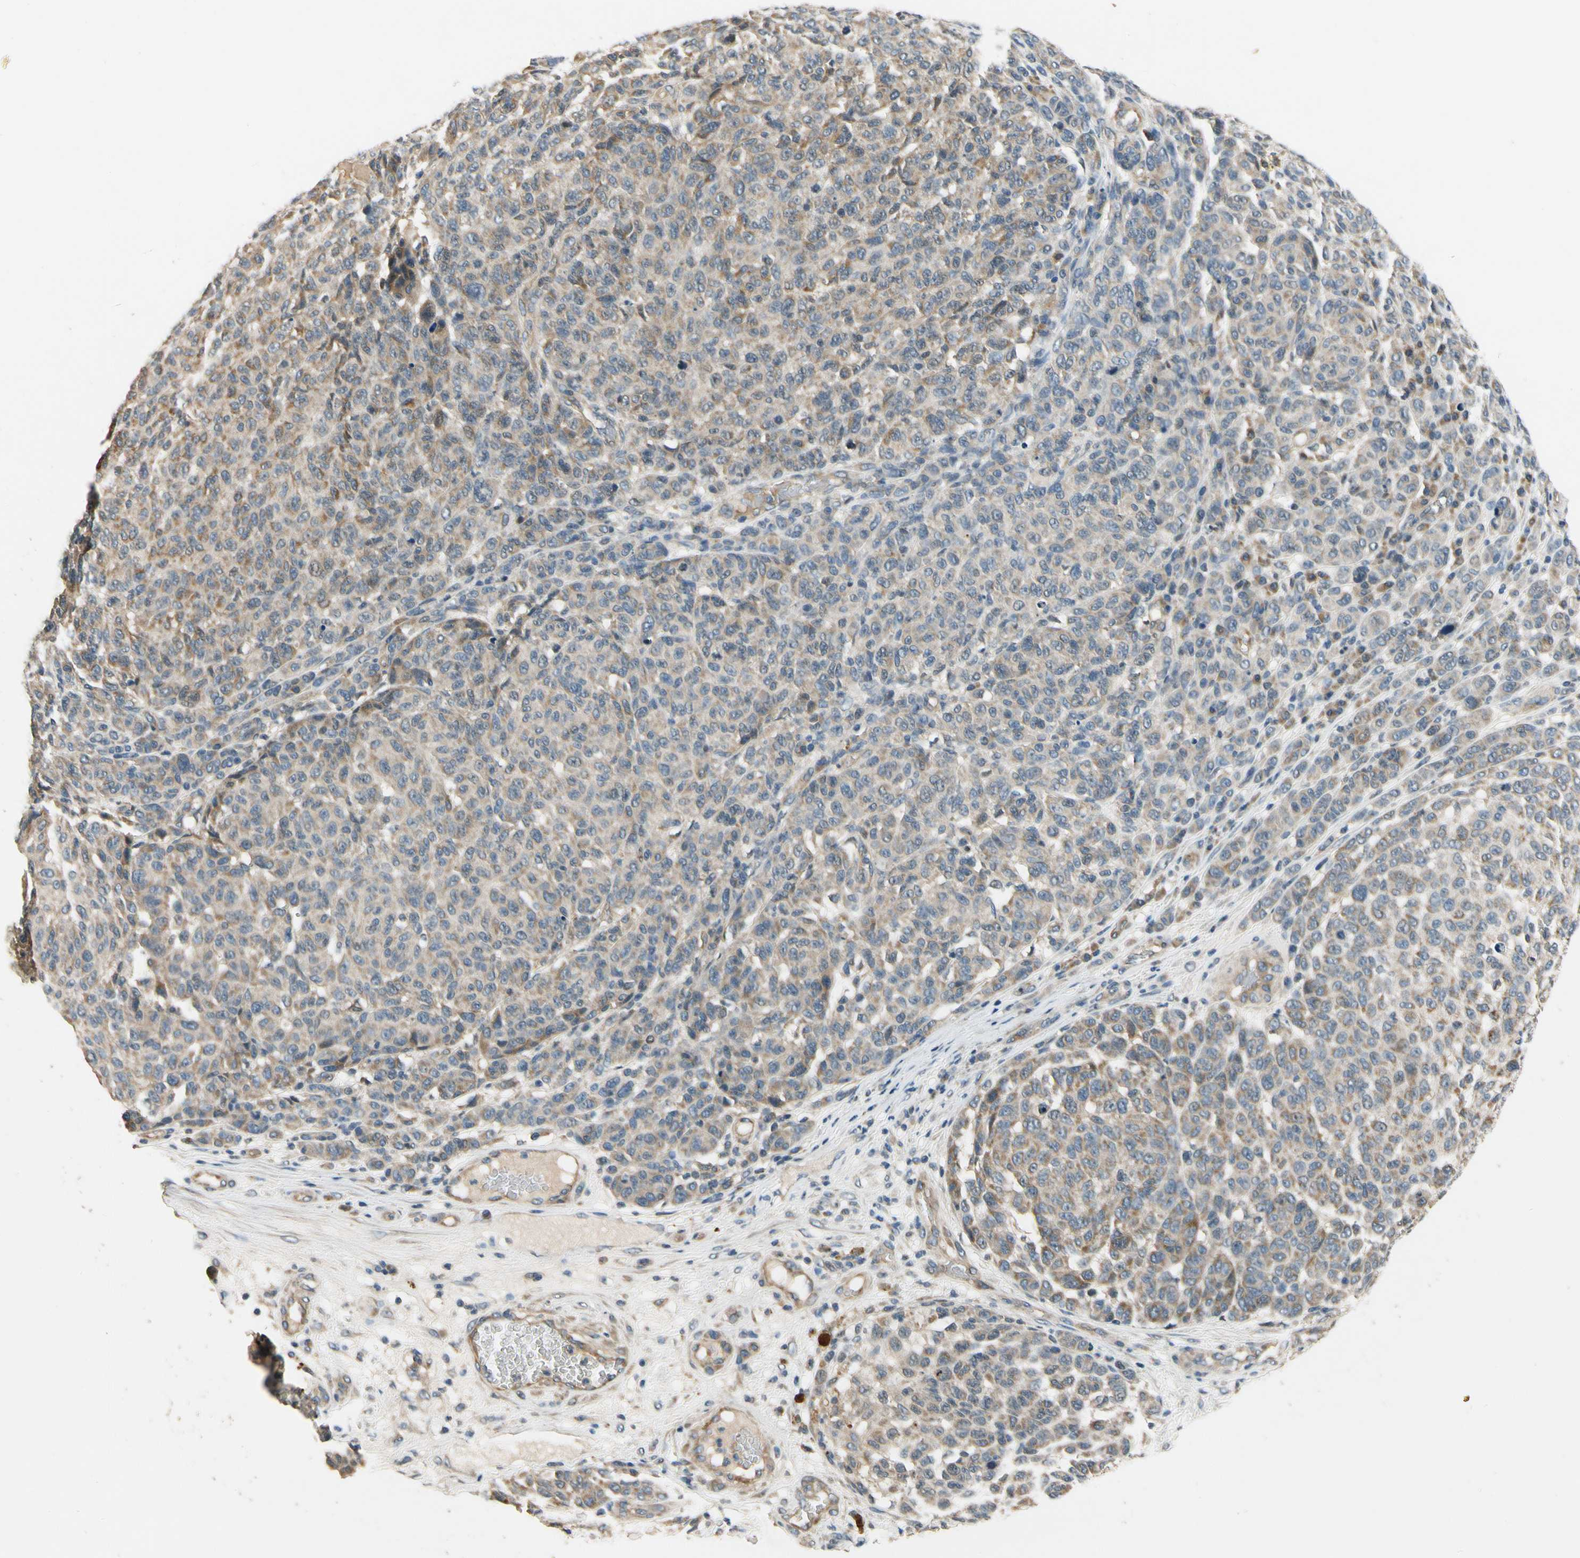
{"staining": {"intensity": "weak", "quantity": "25%-75%", "location": "cytoplasmic/membranous"}, "tissue": "melanoma", "cell_type": "Tumor cells", "image_type": "cancer", "snomed": [{"axis": "morphology", "description": "Malignant melanoma, NOS"}, {"axis": "topography", "description": "Skin"}], "caption": "Protein analysis of malignant melanoma tissue displays weak cytoplasmic/membranous positivity in approximately 25%-75% of tumor cells.", "gene": "ALKBH3", "patient": {"sex": "male", "age": 59}}